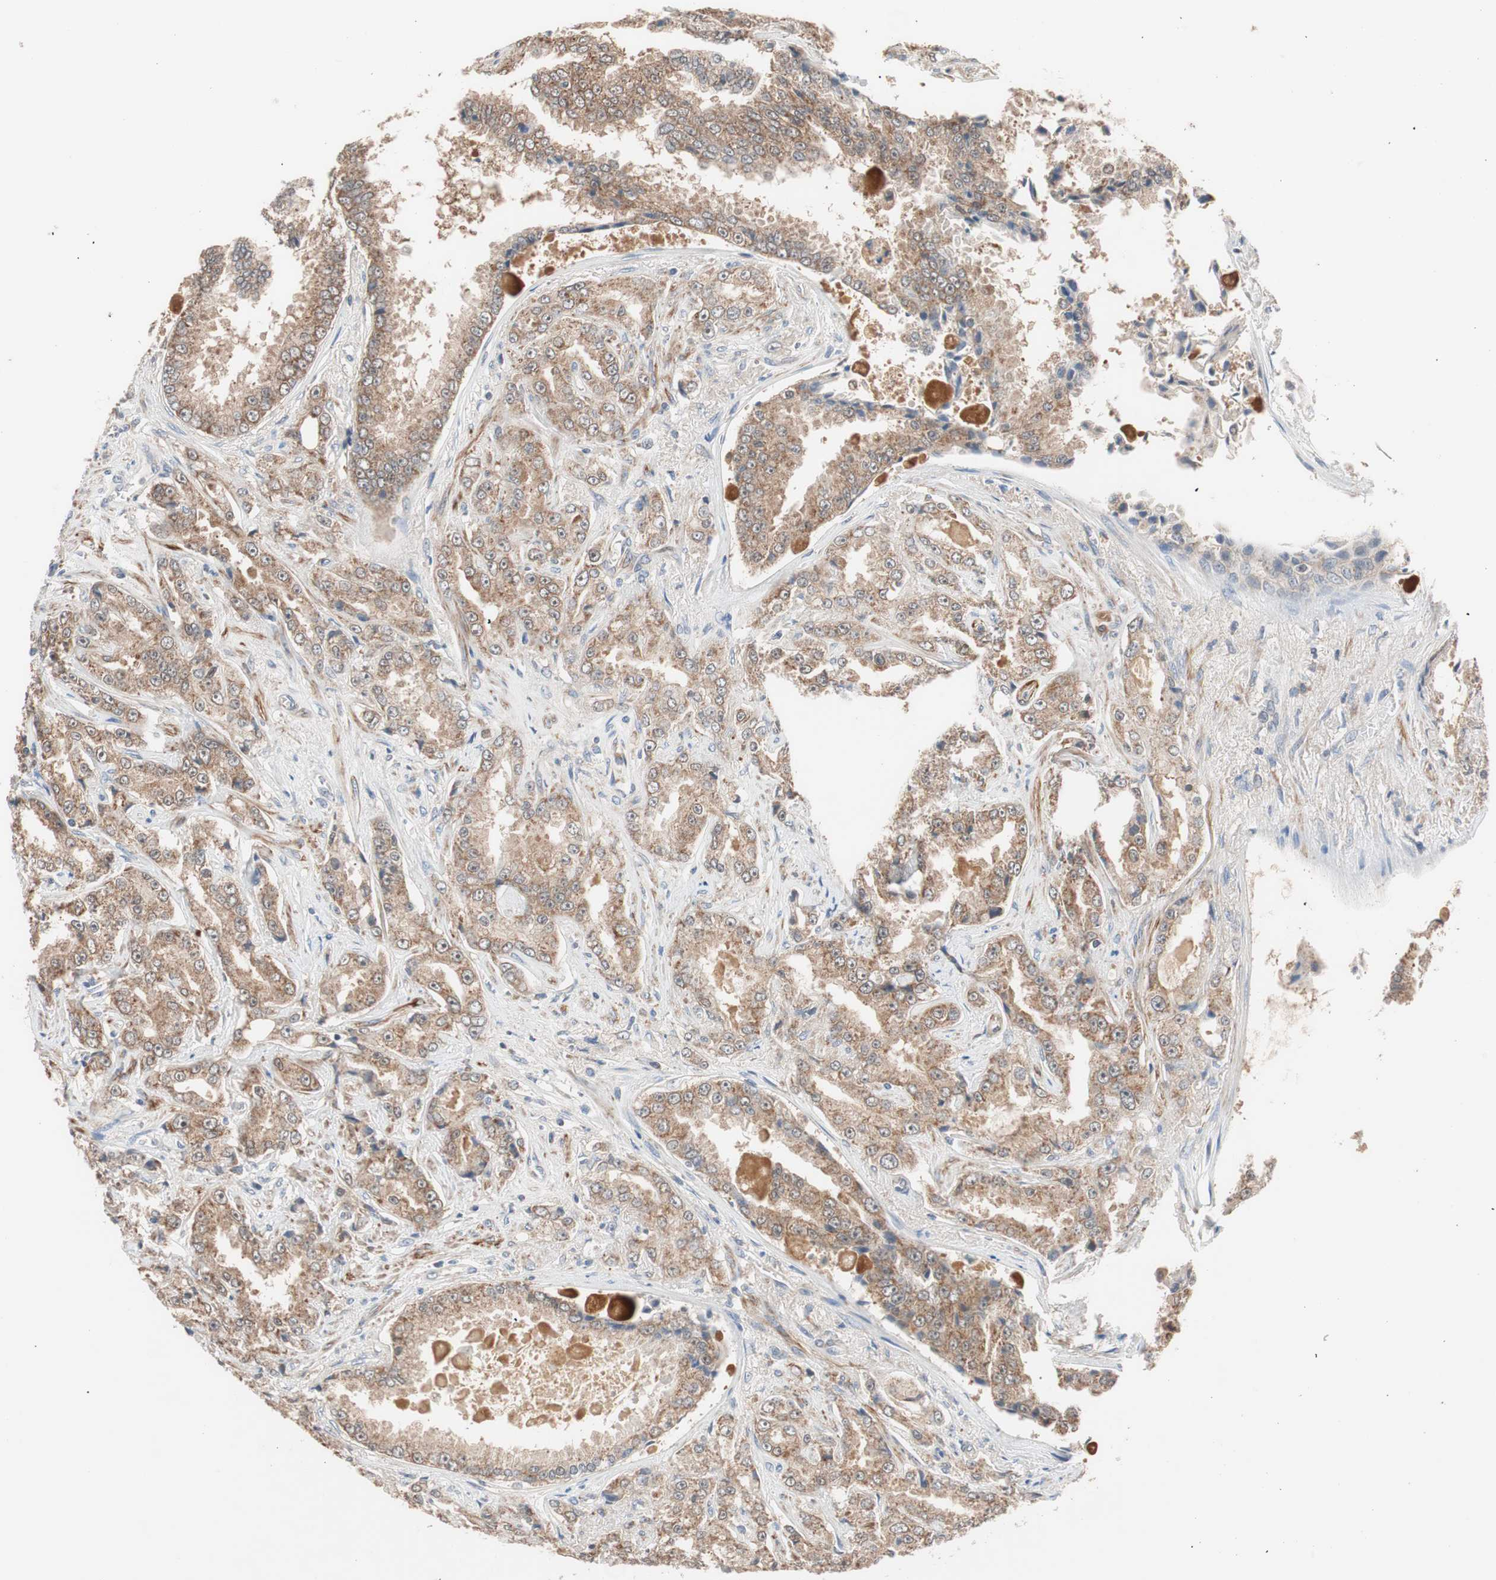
{"staining": {"intensity": "moderate", "quantity": ">75%", "location": "cytoplasmic/membranous"}, "tissue": "prostate cancer", "cell_type": "Tumor cells", "image_type": "cancer", "snomed": [{"axis": "morphology", "description": "Adenocarcinoma, High grade"}, {"axis": "topography", "description": "Prostate"}], "caption": "A high-resolution image shows immunohistochemistry staining of prostate cancer (adenocarcinoma (high-grade)), which shows moderate cytoplasmic/membranous positivity in approximately >75% of tumor cells. (IHC, brightfield microscopy, high magnification).", "gene": "HMBS", "patient": {"sex": "male", "age": 73}}